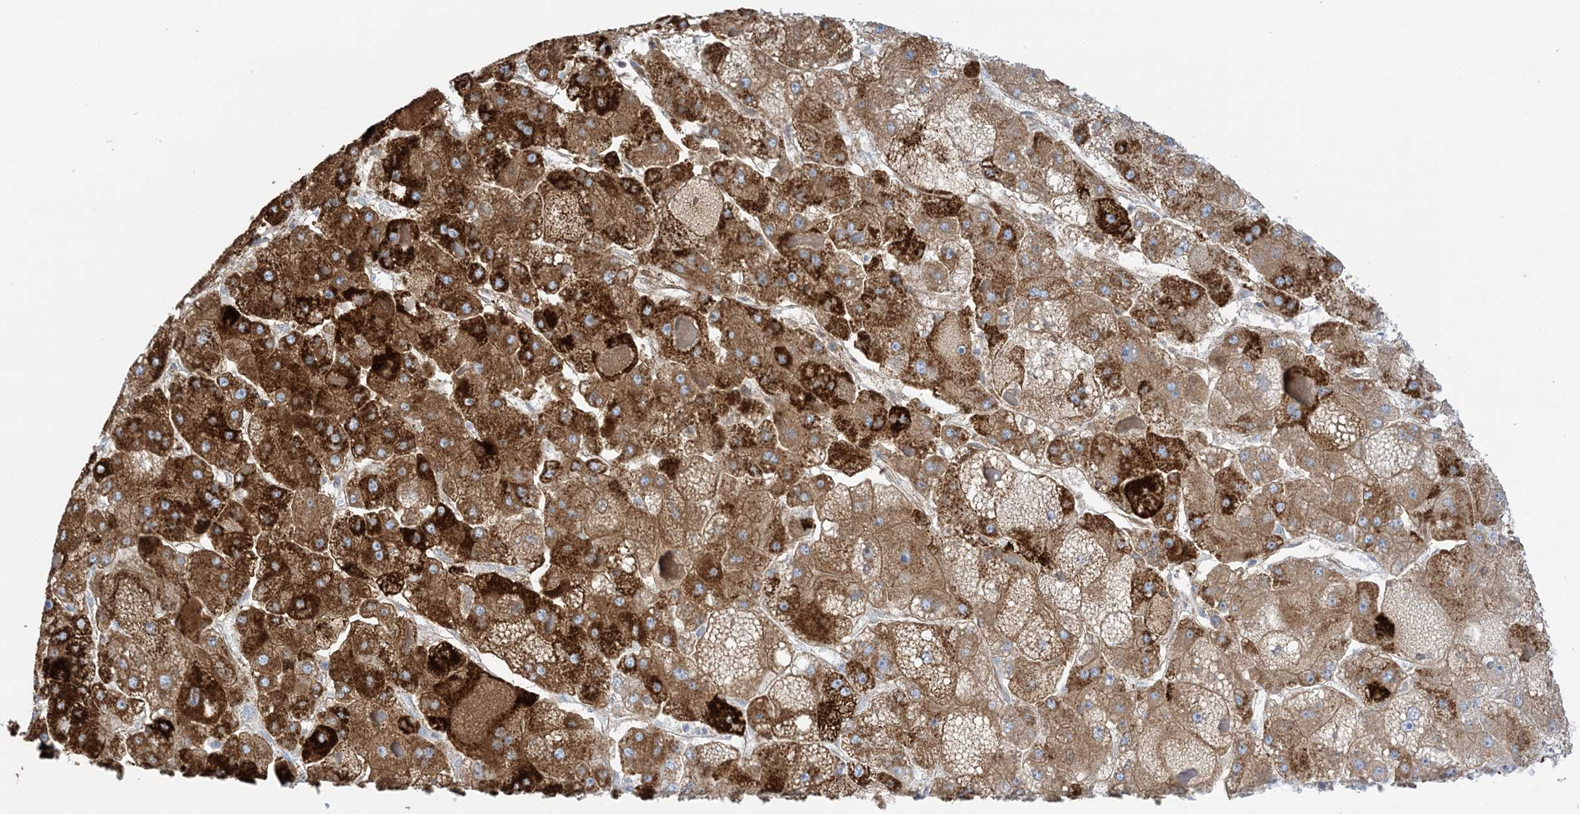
{"staining": {"intensity": "strong", "quantity": ">75%", "location": "cytoplasmic/membranous"}, "tissue": "liver cancer", "cell_type": "Tumor cells", "image_type": "cancer", "snomed": [{"axis": "morphology", "description": "Carcinoma, Hepatocellular, NOS"}, {"axis": "topography", "description": "Liver"}], "caption": "Hepatocellular carcinoma (liver) stained for a protein (brown) reveals strong cytoplasmic/membranous positive expression in about >75% of tumor cells.", "gene": "PID1", "patient": {"sex": "female", "age": 73}}